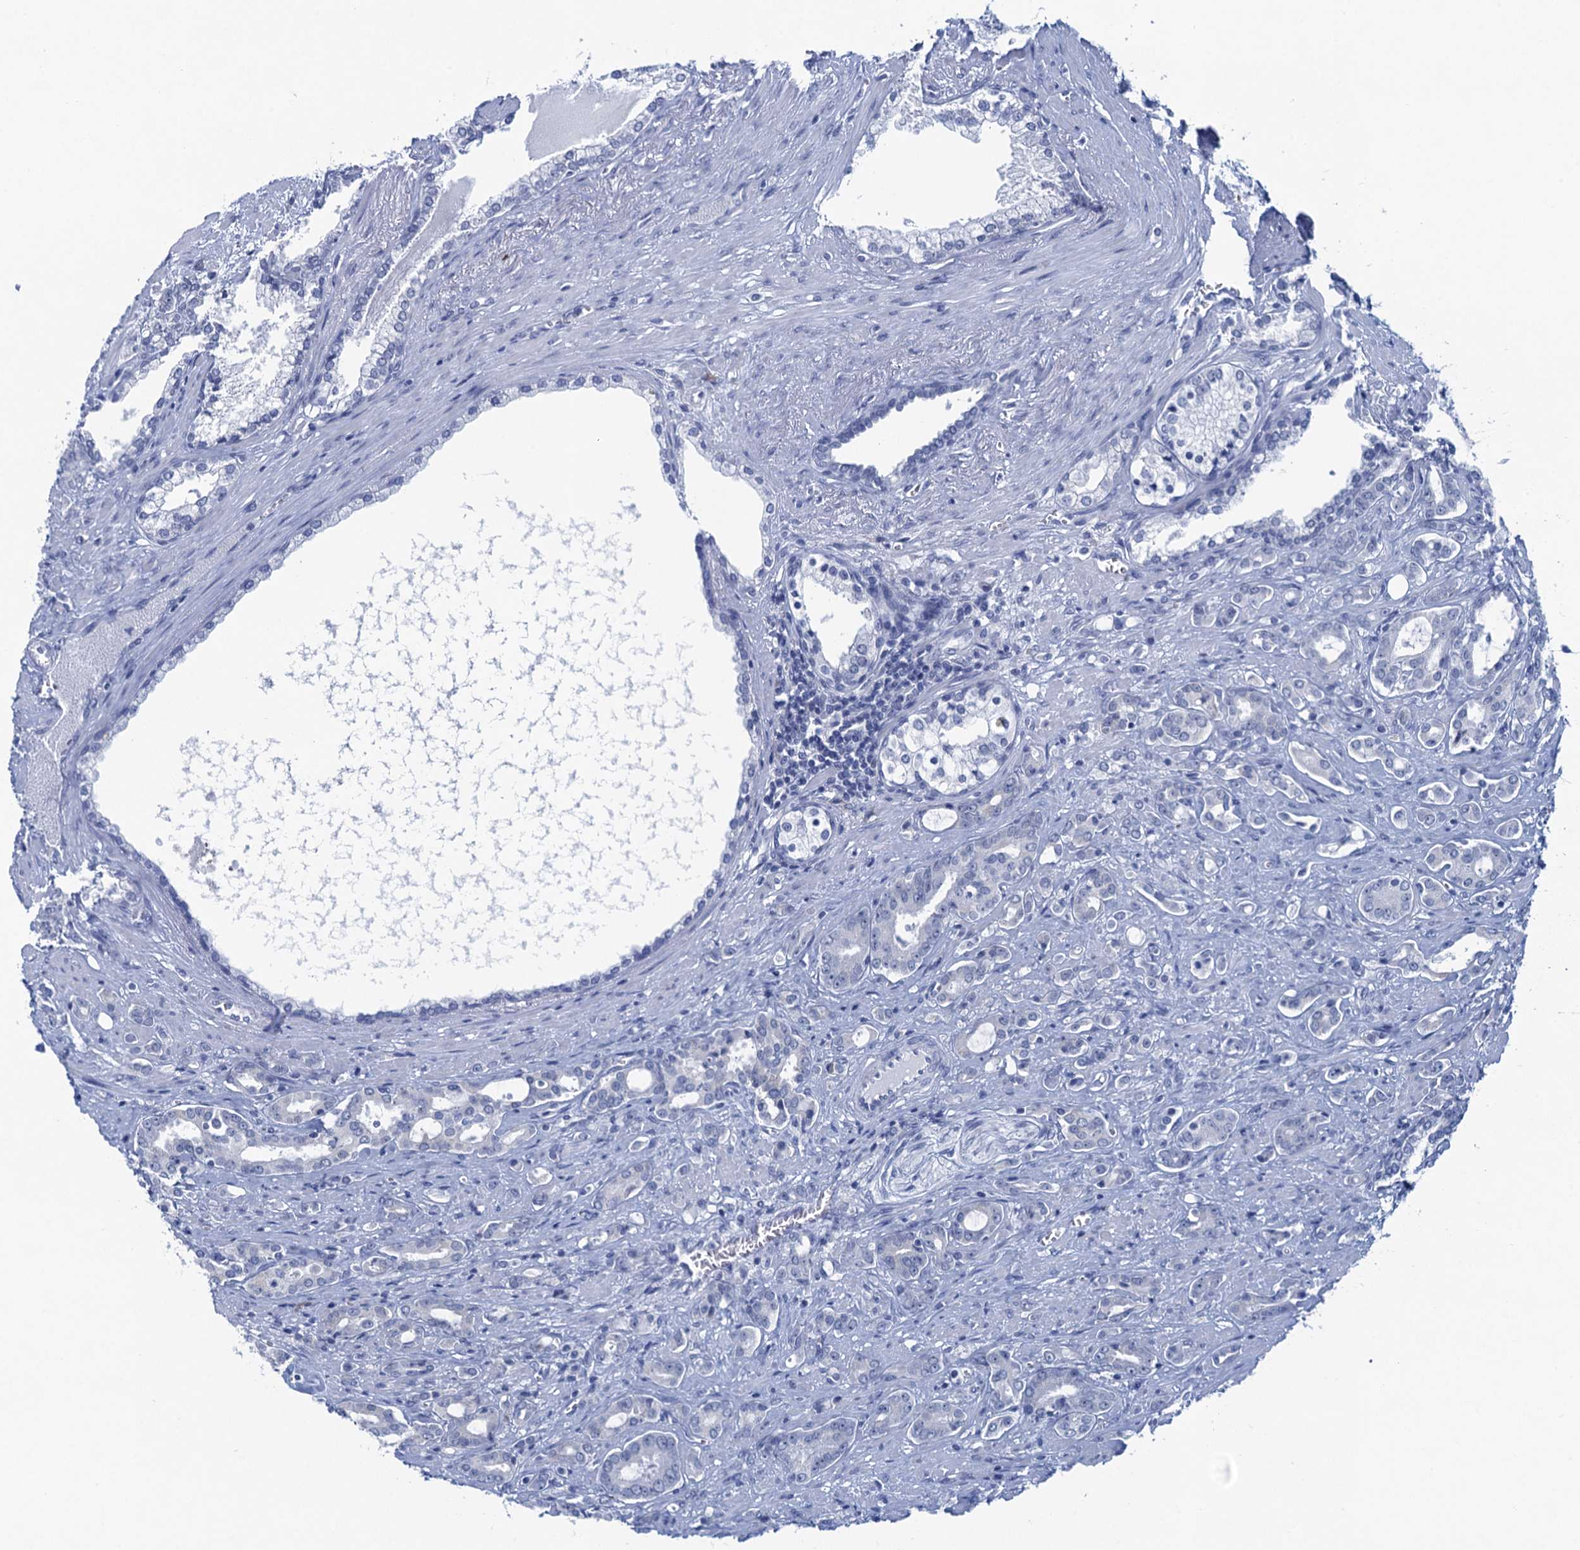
{"staining": {"intensity": "negative", "quantity": "none", "location": "none"}, "tissue": "prostate cancer", "cell_type": "Tumor cells", "image_type": "cancer", "snomed": [{"axis": "morphology", "description": "Adenocarcinoma, High grade"}, {"axis": "topography", "description": "Prostate"}], "caption": "This micrograph is of prostate cancer stained with IHC to label a protein in brown with the nuclei are counter-stained blue. There is no expression in tumor cells.", "gene": "HAPSTR1", "patient": {"sex": "male", "age": 72}}